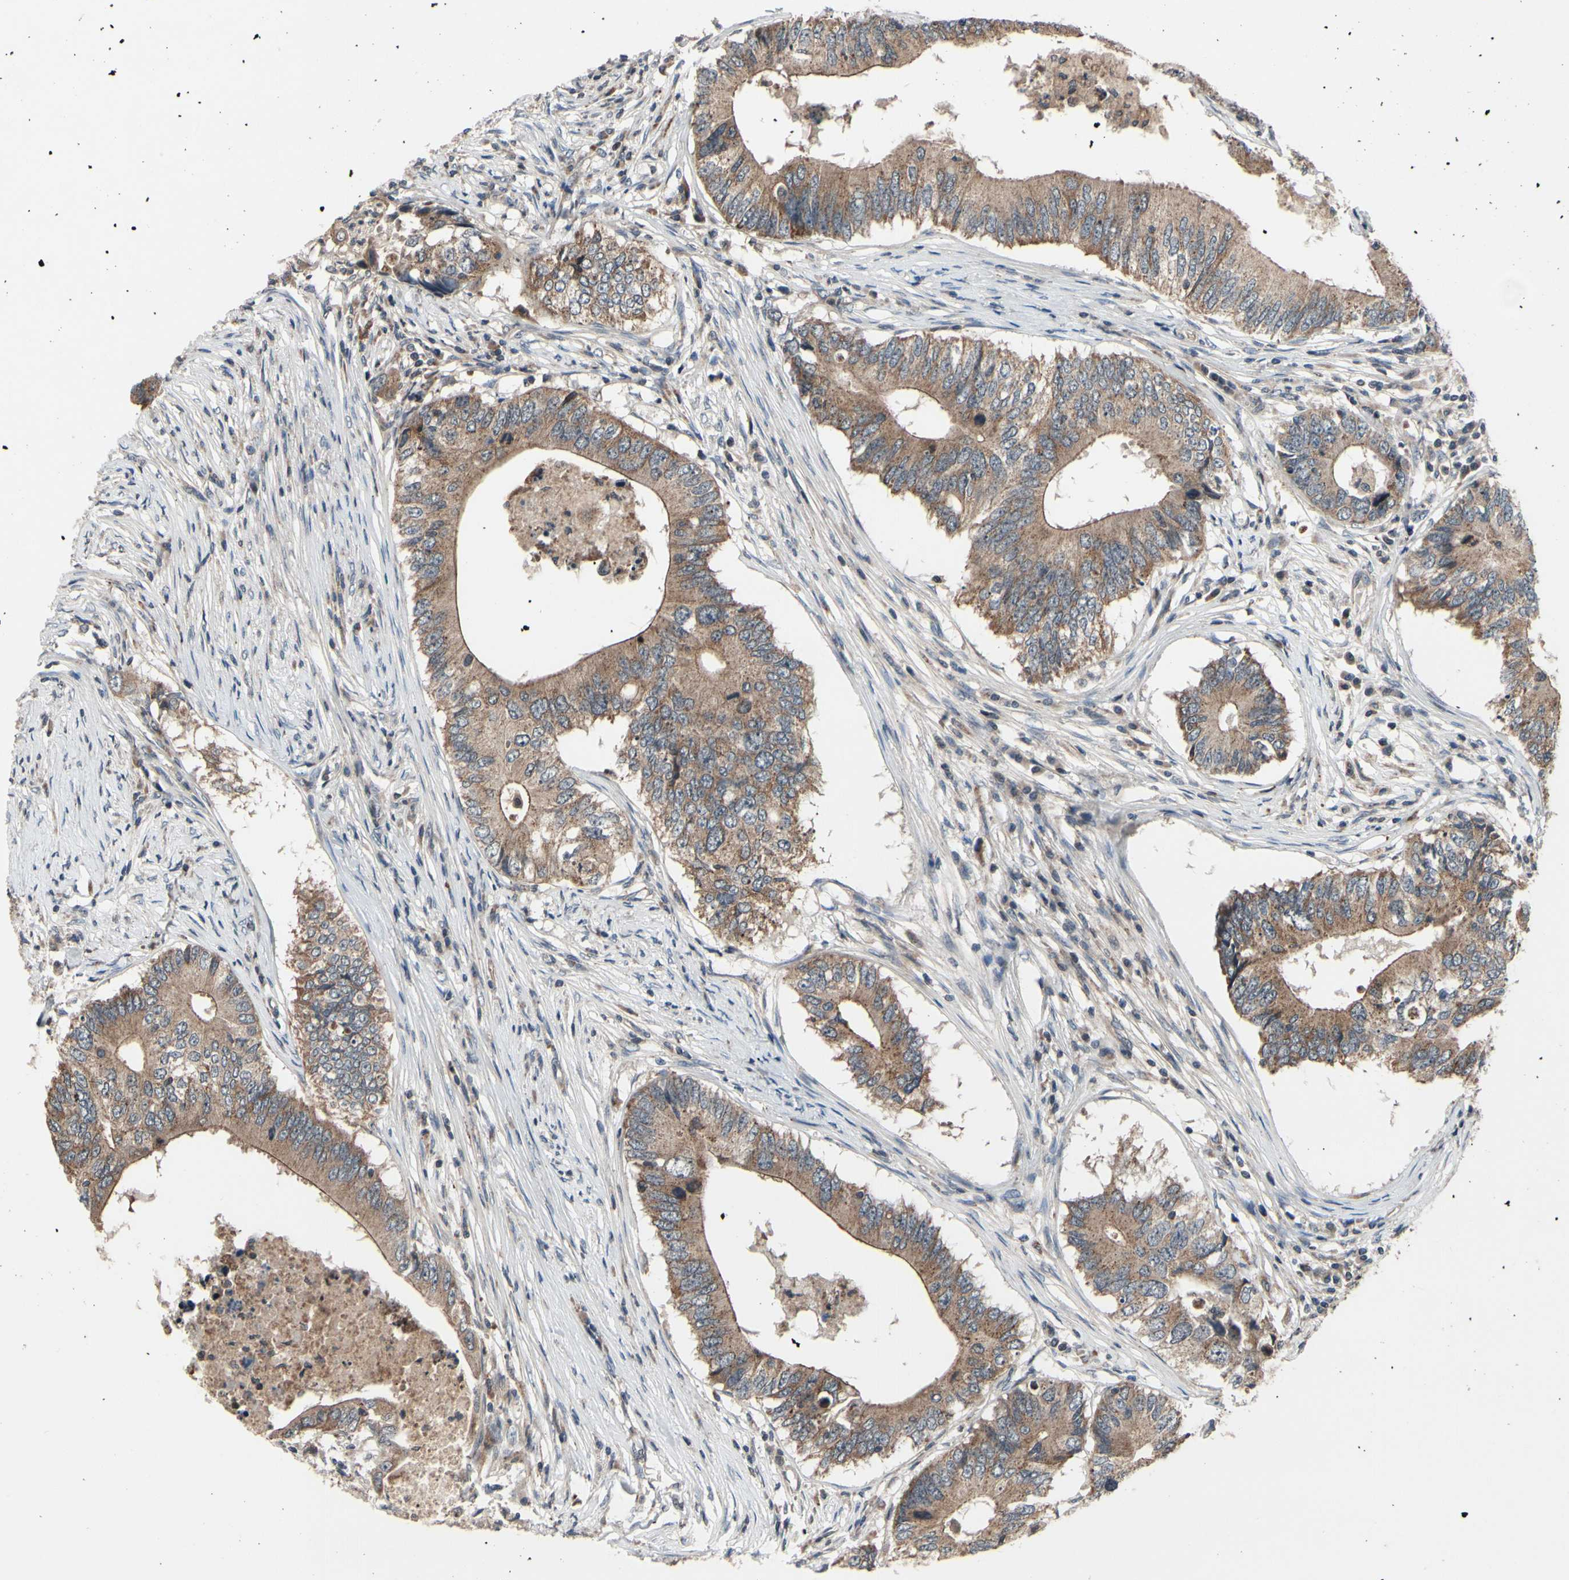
{"staining": {"intensity": "moderate", "quantity": ">75%", "location": "cytoplasmic/membranous"}, "tissue": "colorectal cancer", "cell_type": "Tumor cells", "image_type": "cancer", "snomed": [{"axis": "morphology", "description": "Adenocarcinoma, NOS"}, {"axis": "topography", "description": "Colon"}], "caption": "Immunohistochemistry micrograph of human adenocarcinoma (colorectal) stained for a protein (brown), which shows medium levels of moderate cytoplasmic/membranous staining in approximately >75% of tumor cells.", "gene": "MBTPS2", "patient": {"sex": "male", "age": 71}}